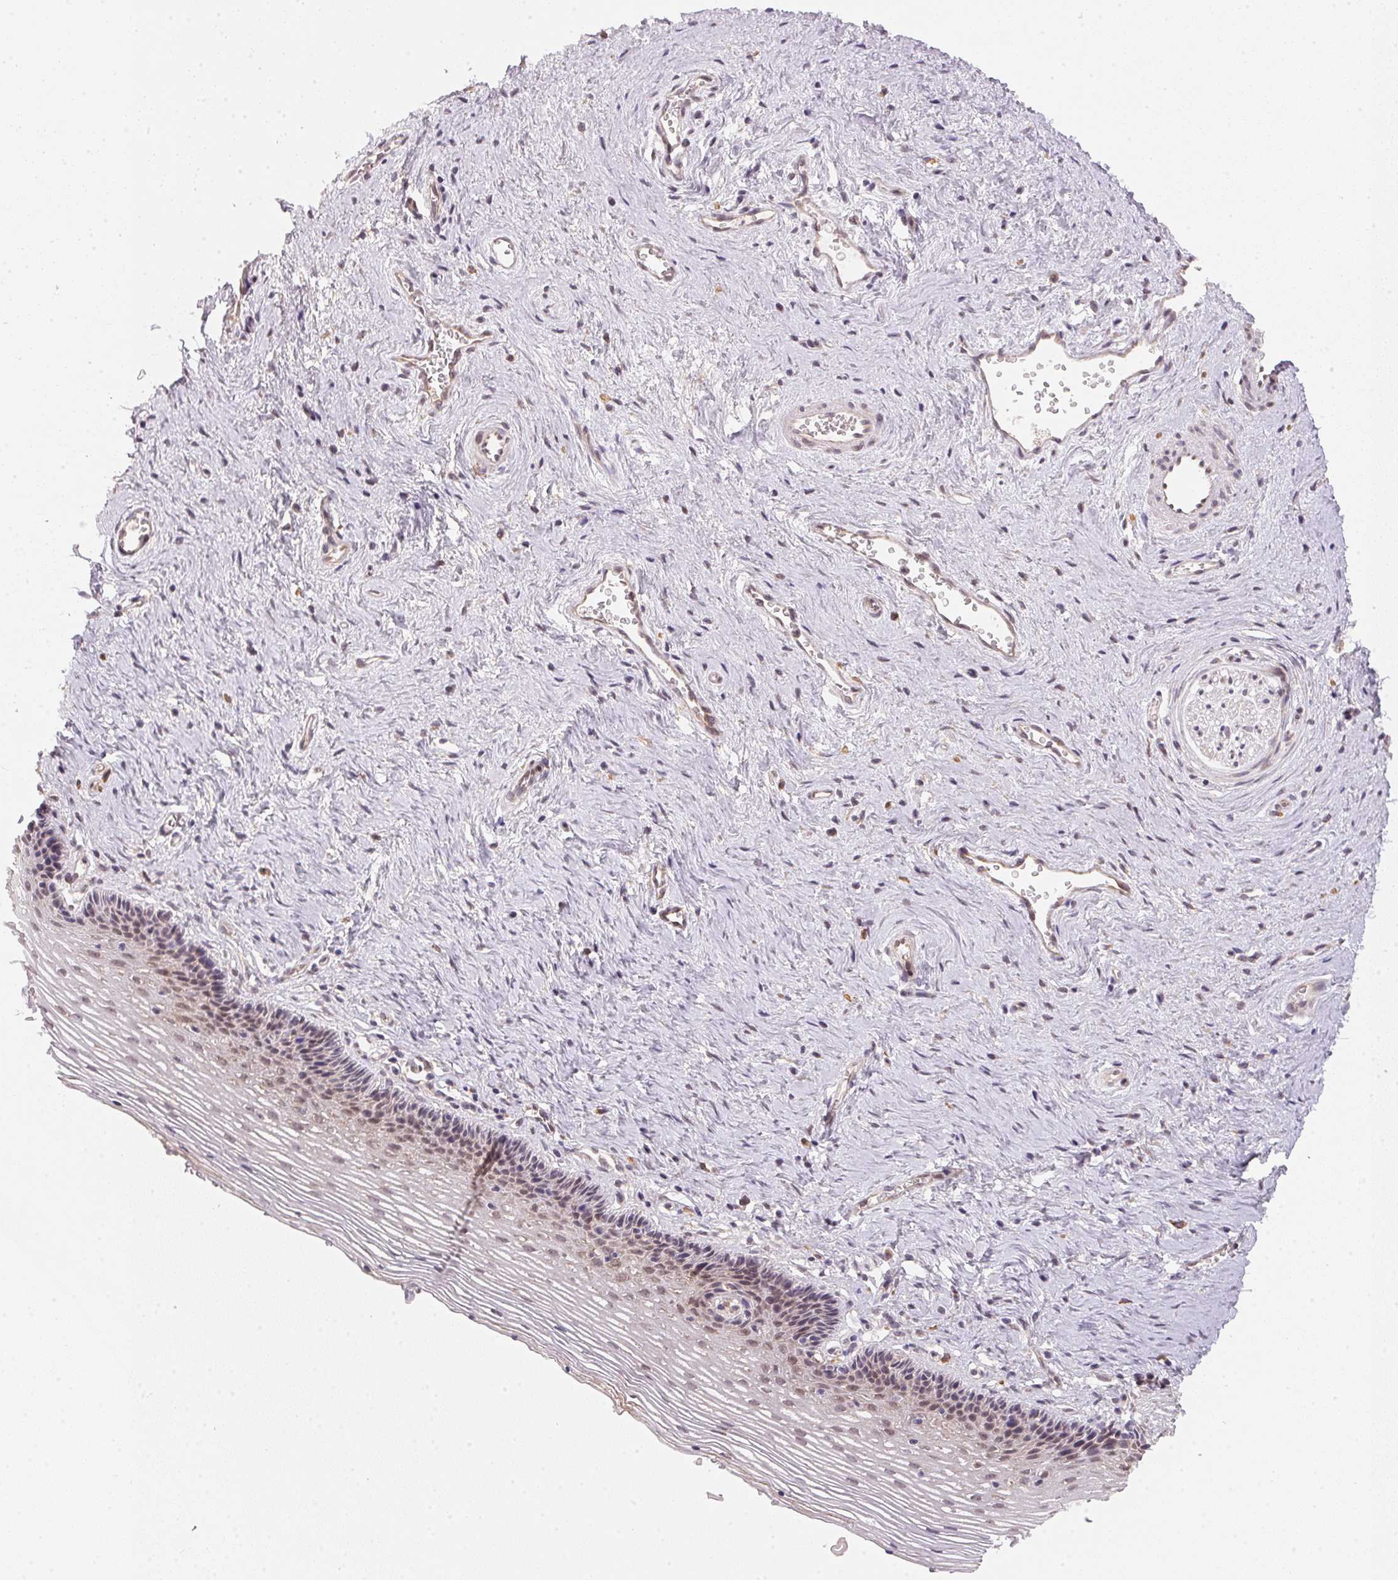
{"staining": {"intensity": "weak", "quantity": "25%-75%", "location": "cytoplasmic/membranous,nuclear"}, "tissue": "vagina", "cell_type": "Squamous epithelial cells", "image_type": "normal", "snomed": [{"axis": "morphology", "description": "Normal tissue, NOS"}, {"axis": "topography", "description": "Vagina"}, {"axis": "topography", "description": "Cervix"}], "caption": "High-power microscopy captured an immunohistochemistry (IHC) micrograph of benign vagina, revealing weak cytoplasmic/membranous,nuclear positivity in about 25%-75% of squamous epithelial cells.", "gene": "EI24", "patient": {"sex": "female", "age": 37}}